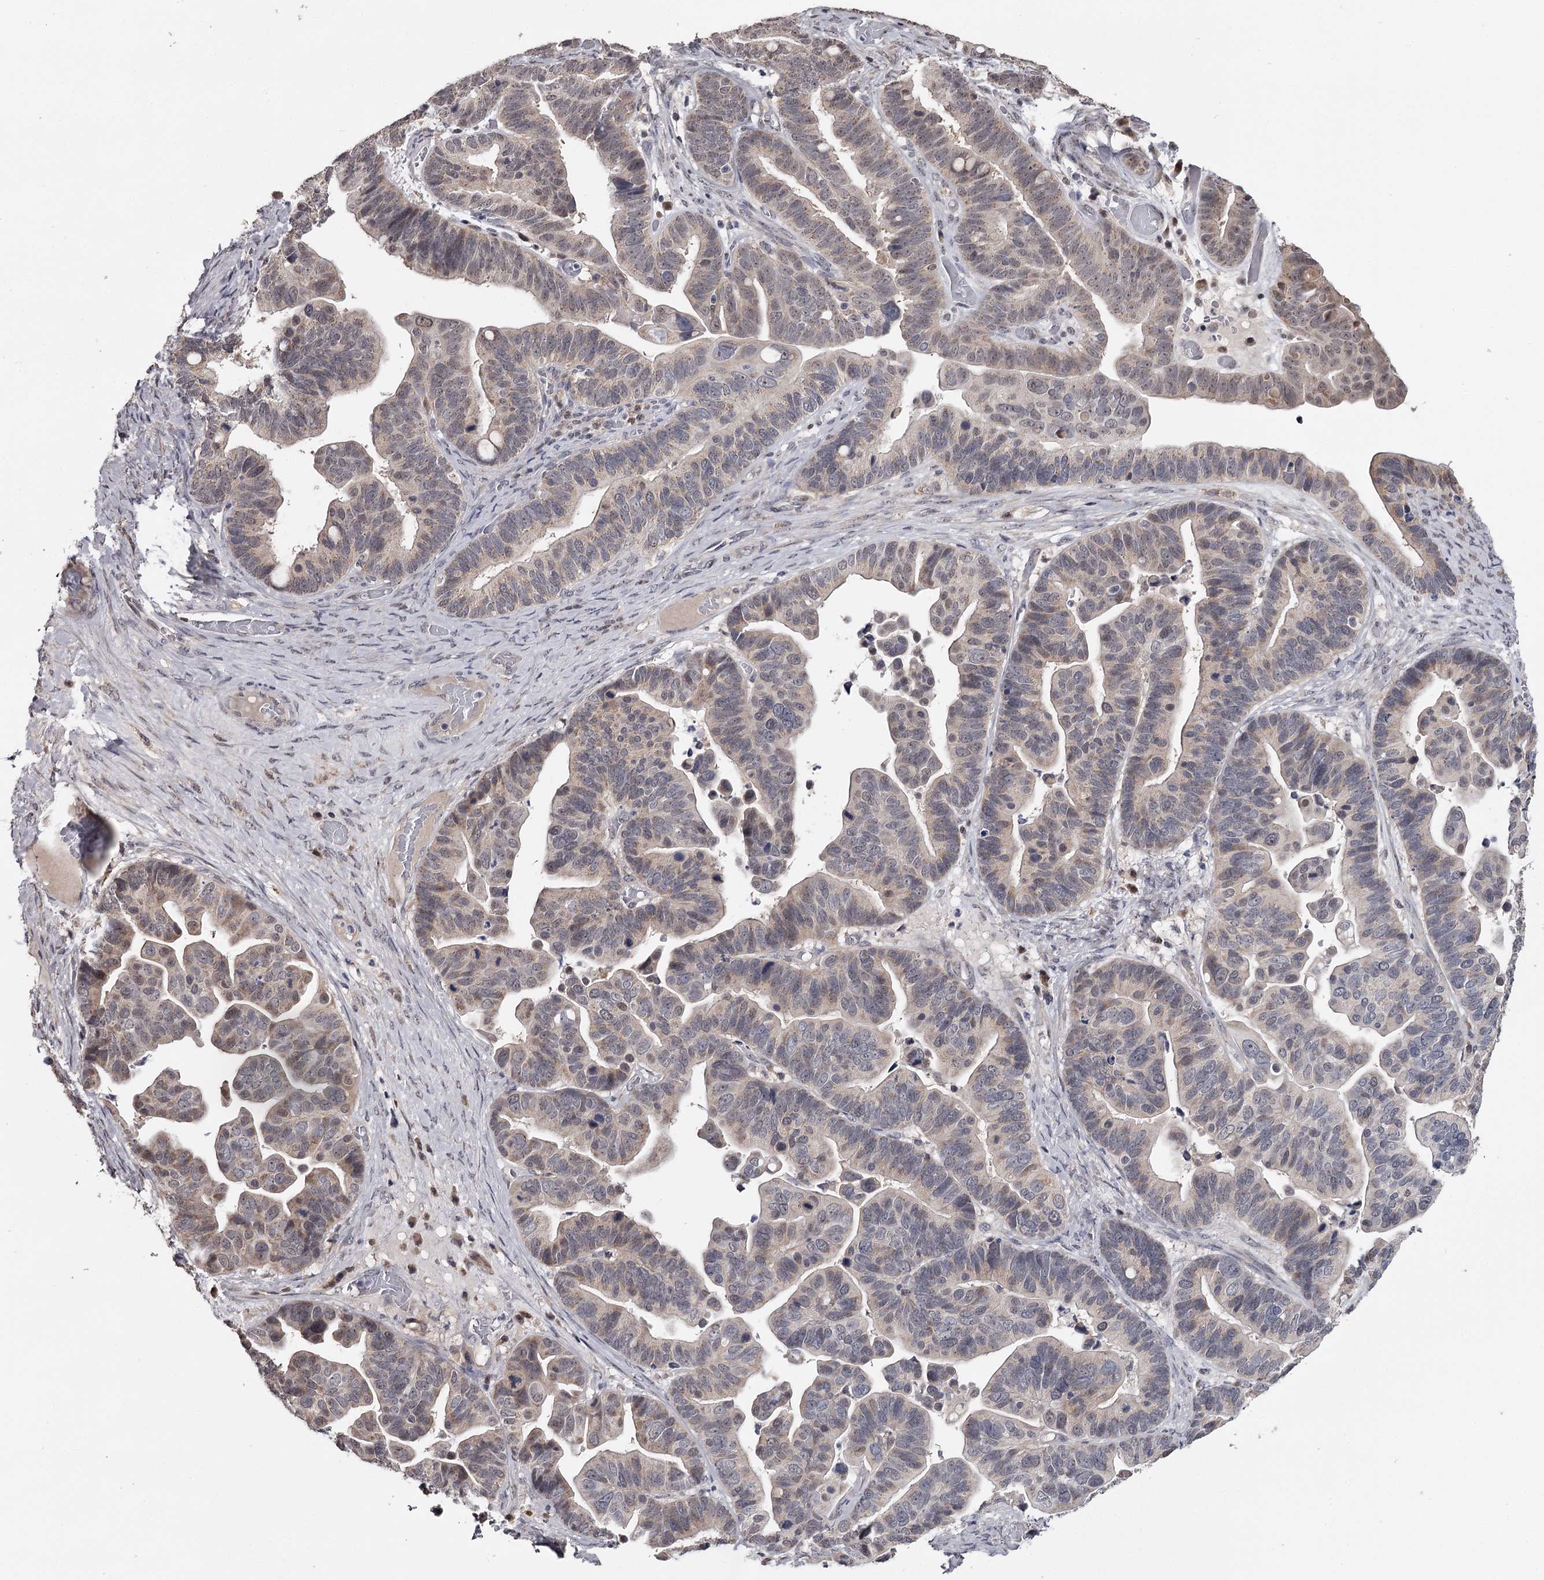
{"staining": {"intensity": "weak", "quantity": "25%-75%", "location": "nuclear"}, "tissue": "ovarian cancer", "cell_type": "Tumor cells", "image_type": "cancer", "snomed": [{"axis": "morphology", "description": "Cystadenocarcinoma, serous, NOS"}, {"axis": "topography", "description": "Ovary"}], "caption": "Serous cystadenocarcinoma (ovarian) was stained to show a protein in brown. There is low levels of weak nuclear expression in about 25%-75% of tumor cells. (IHC, brightfield microscopy, high magnification).", "gene": "GTSF1", "patient": {"sex": "female", "age": 56}}